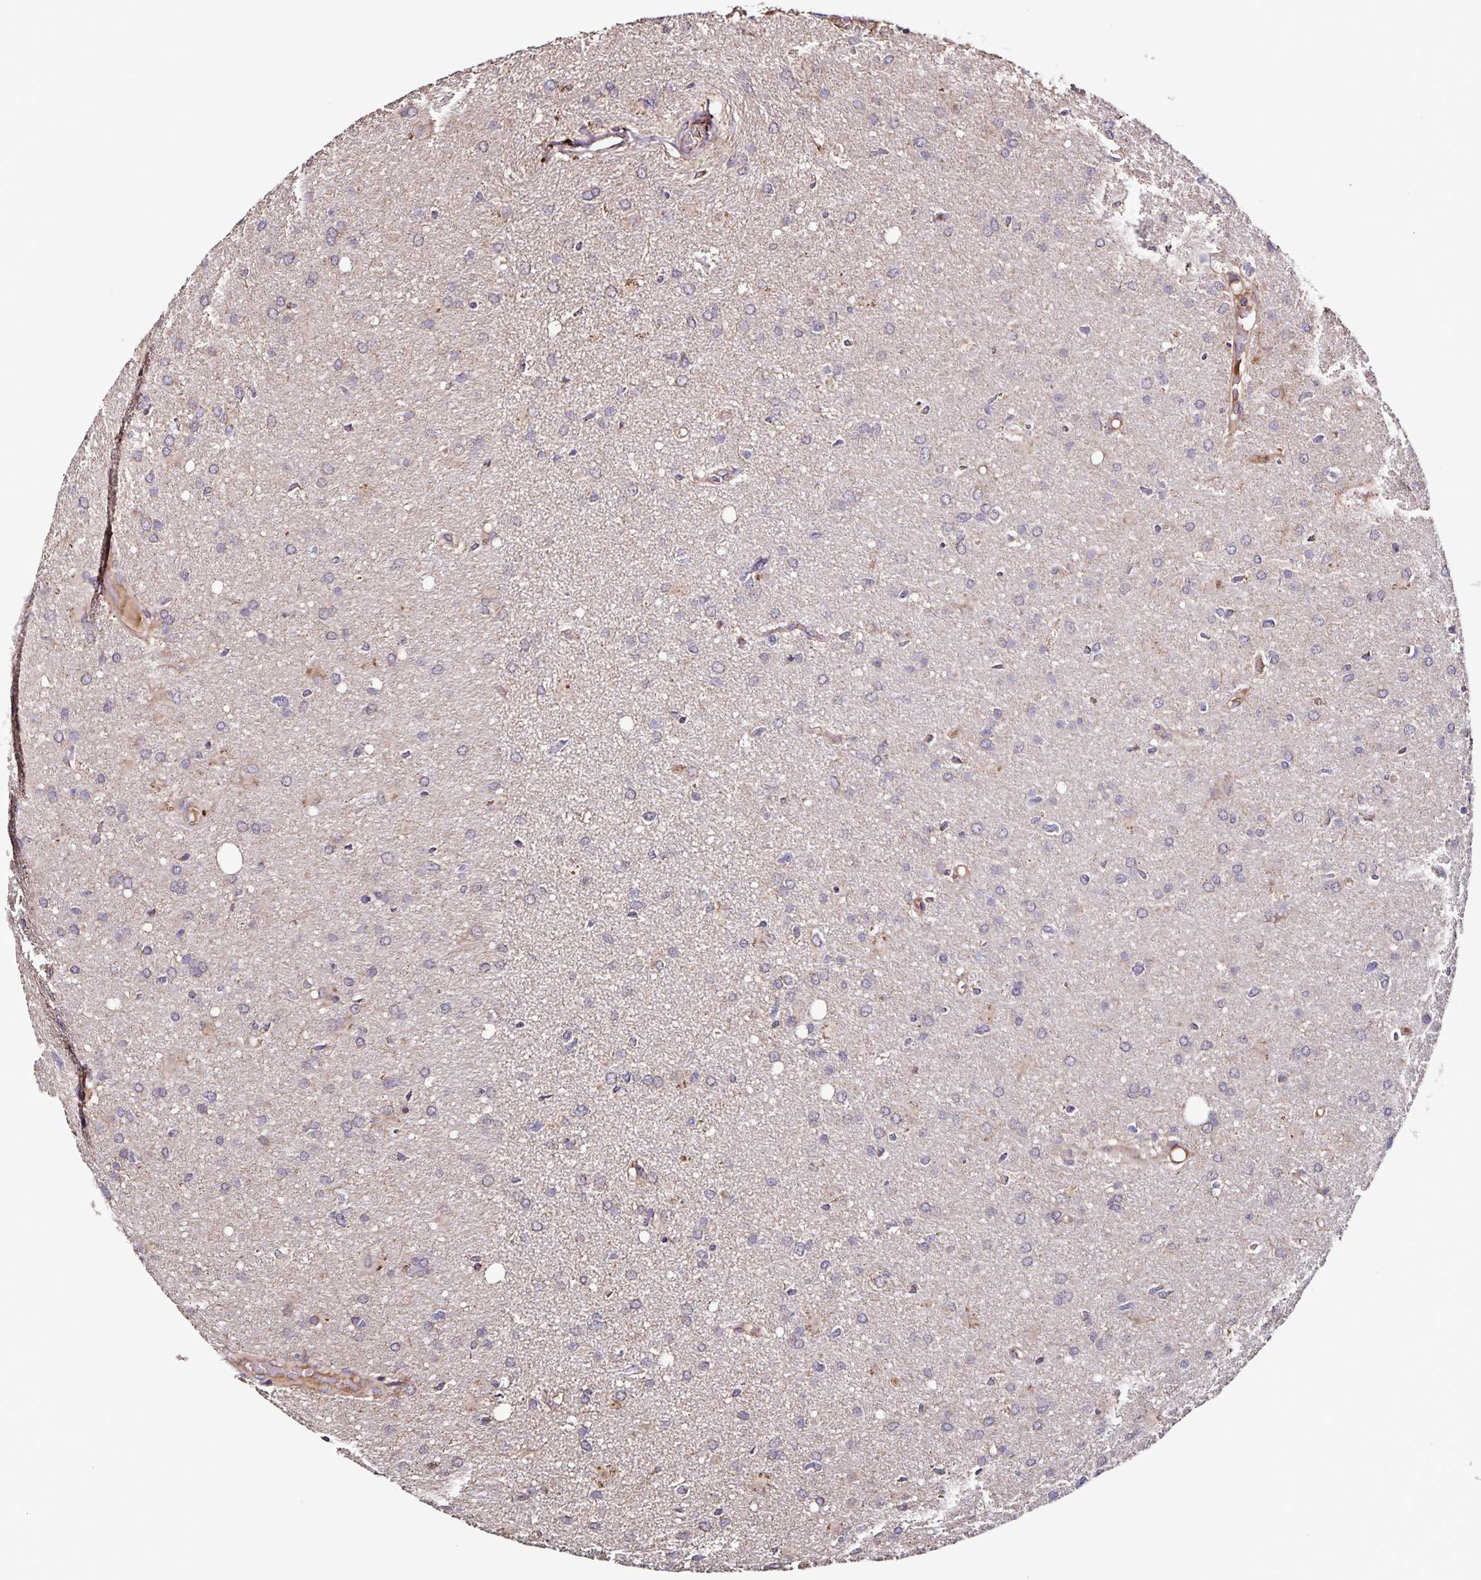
{"staining": {"intensity": "negative", "quantity": "none", "location": "none"}, "tissue": "glioma", "cell_type": "Tumor cells", "image_type": "cancer", "snomed": [{"axis": "morphology", "description": "Glioma, malignant, High grade"}, {"axis": "topography", "description": "Brain"}], "caption": "An IHC histopathology image of malignant glioma (high-grade) is shown. There is no staining in tumor cells of malignant glioma (high-grade). (Stains: DAB IHC with hematoxylin counter stain, Microscopy: brightfield microscopy at high magnification).", "gene": "MAN1A1", "patient": {"sex": "male", "age": 53}}